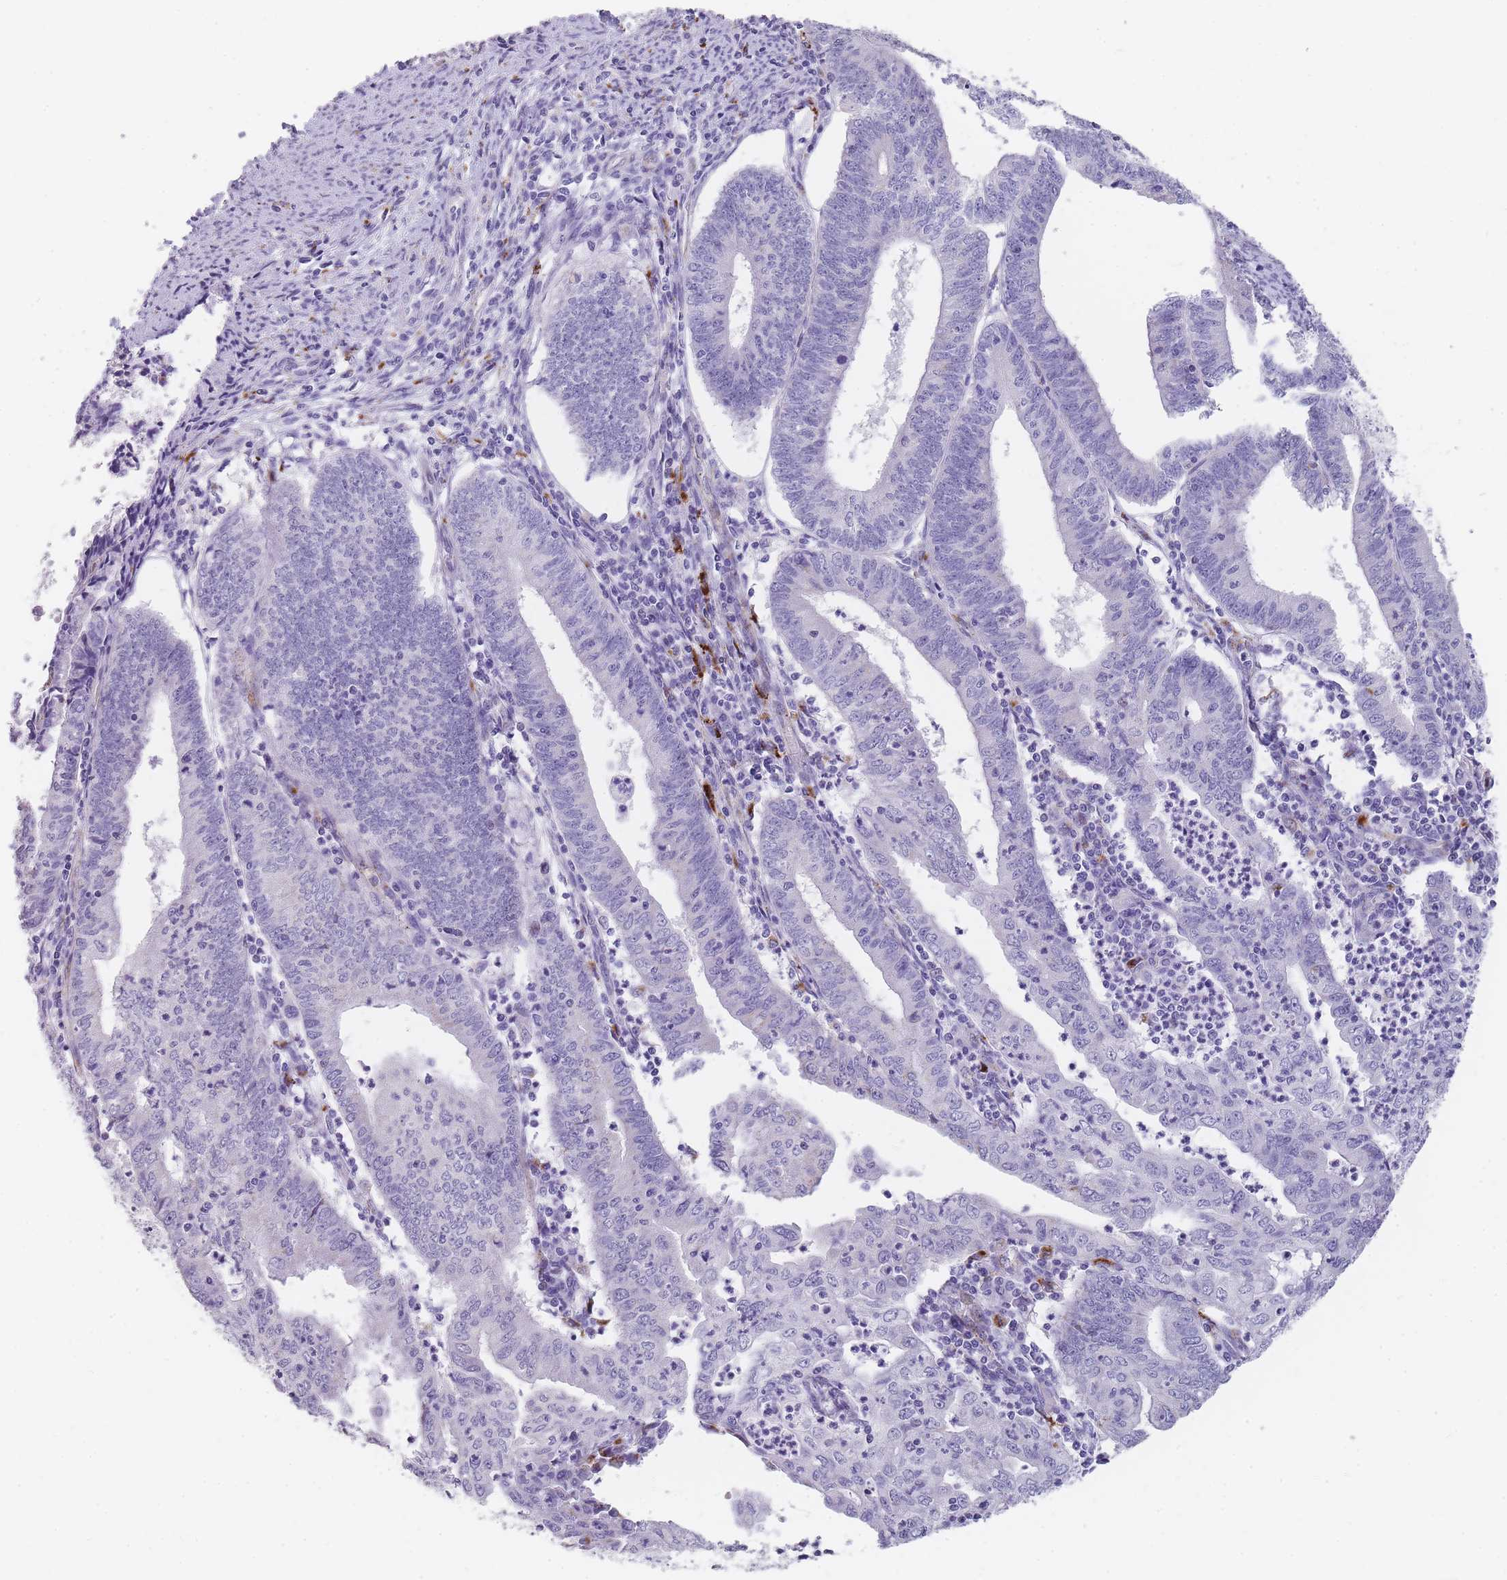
{"staining": {"intensity": "negative", "quantity": "none", "location": "none"}, "tissue": "endometrial cancer", "cell_type": "Tumor cells", "image_type": "cancer", "snomed": [{"axis": "morphology", "description": "Adenocarcinoma, NOS"}, {"axis": "topography", "description": "Endometrium"}], "caption": "Endometrial cancer stained for a protein using immunohistochemistry reveals no staining tumor cells.", "gene": "RHO", "patient": {"sex": "female", "age": 60}}